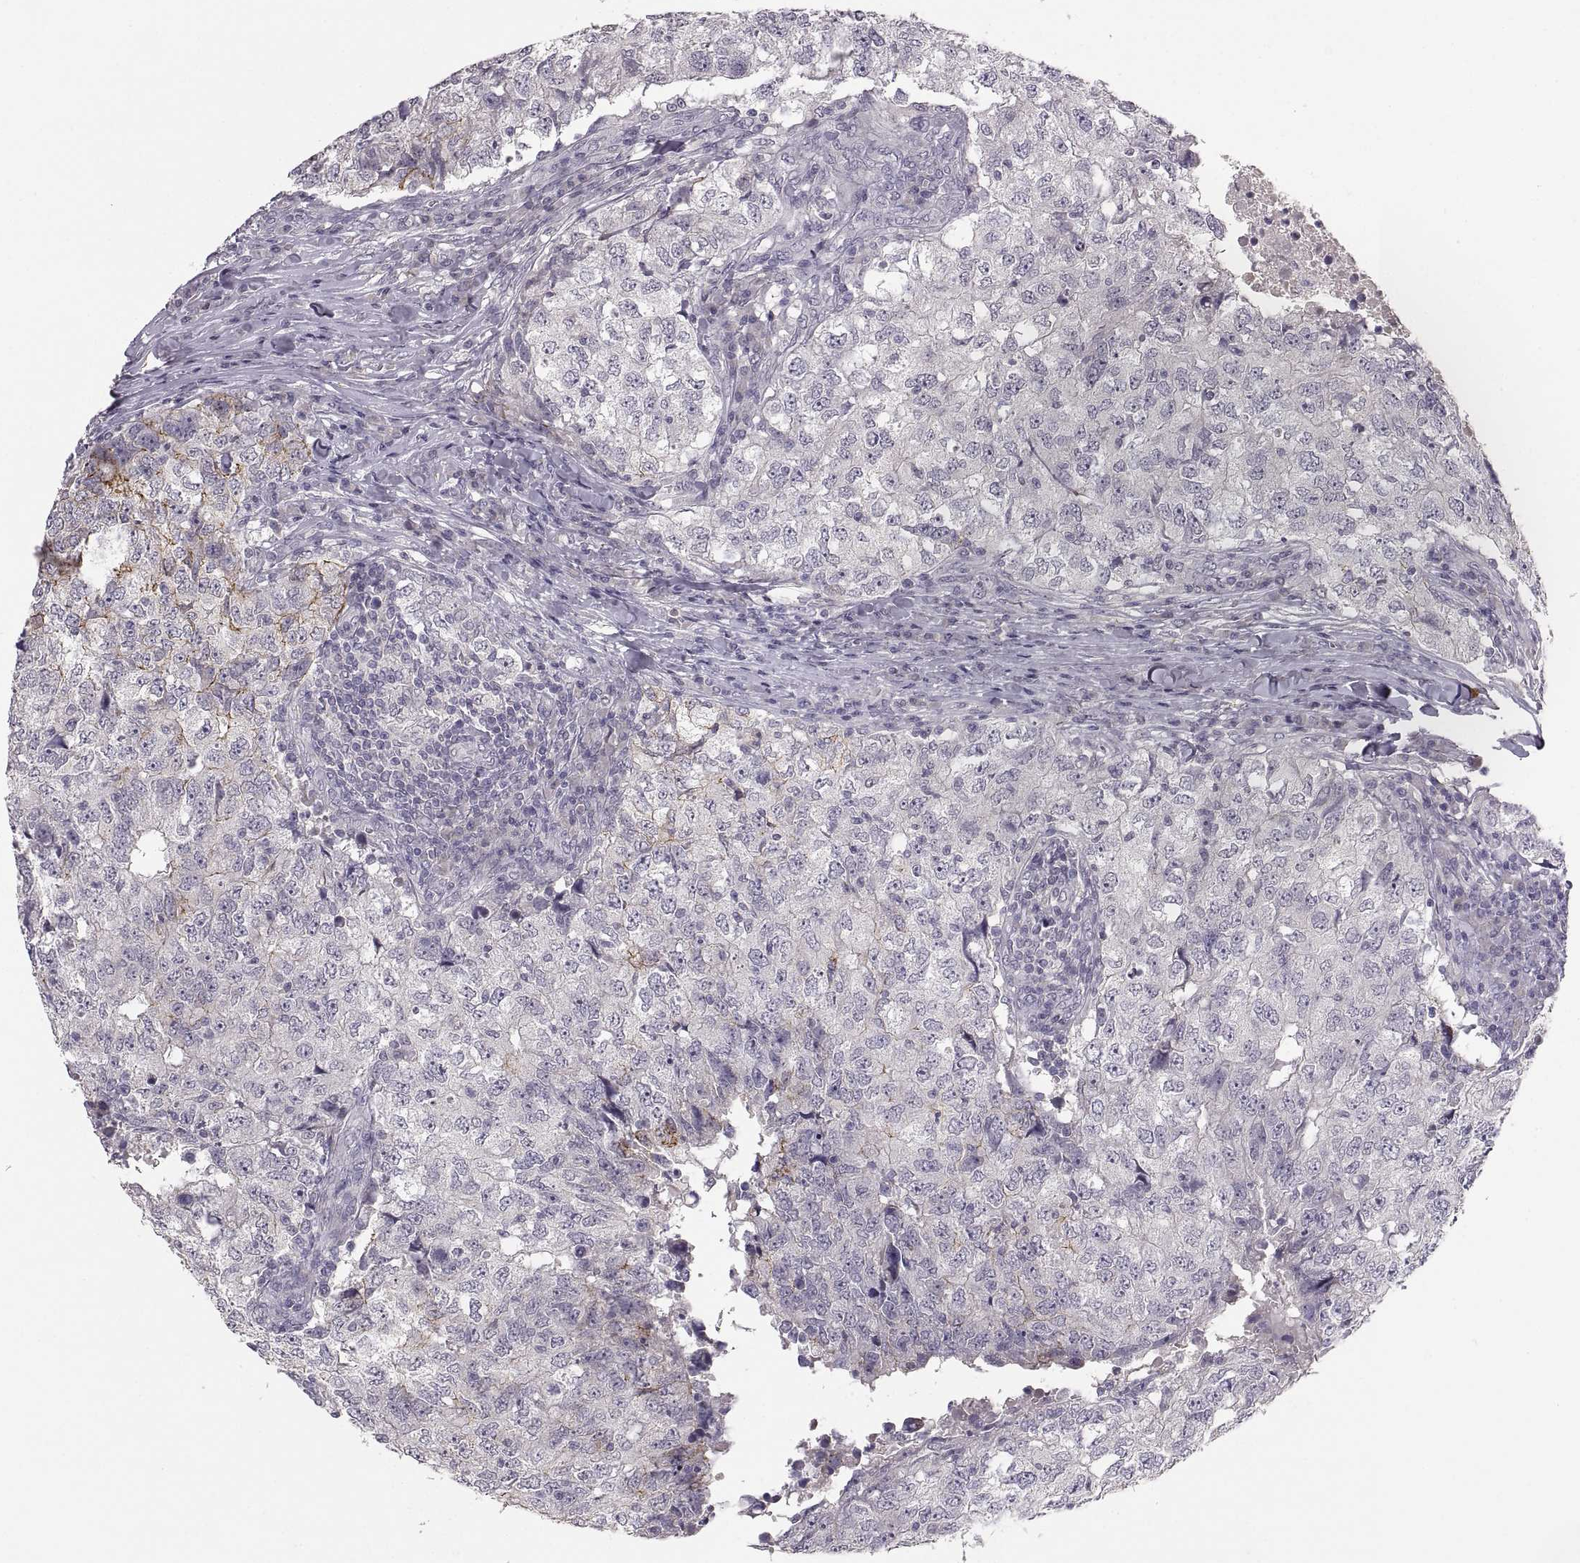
{"staining": {"intensity": "moderate", "quantity": "<25%", "location": "cytoplasmic/membranous"}, "tissue": "breast cancer", "cell_type": "Tumor cells", "image_type": "cancer", "snomed": [{"axis": "morphology", "description": "Duct carcinoma"}, {"axis": "topography", "description": "Breast"}], "caption": "IHC micrograph of breast cancer (intraductal carcinoma) stained for a protein (brown), which exhibits low levels of moderate cytoplasmic/membranous expression in about <25% of tumor cells.", "gene": "CDH2", "patient": {"sex": "female", "age": 30}}